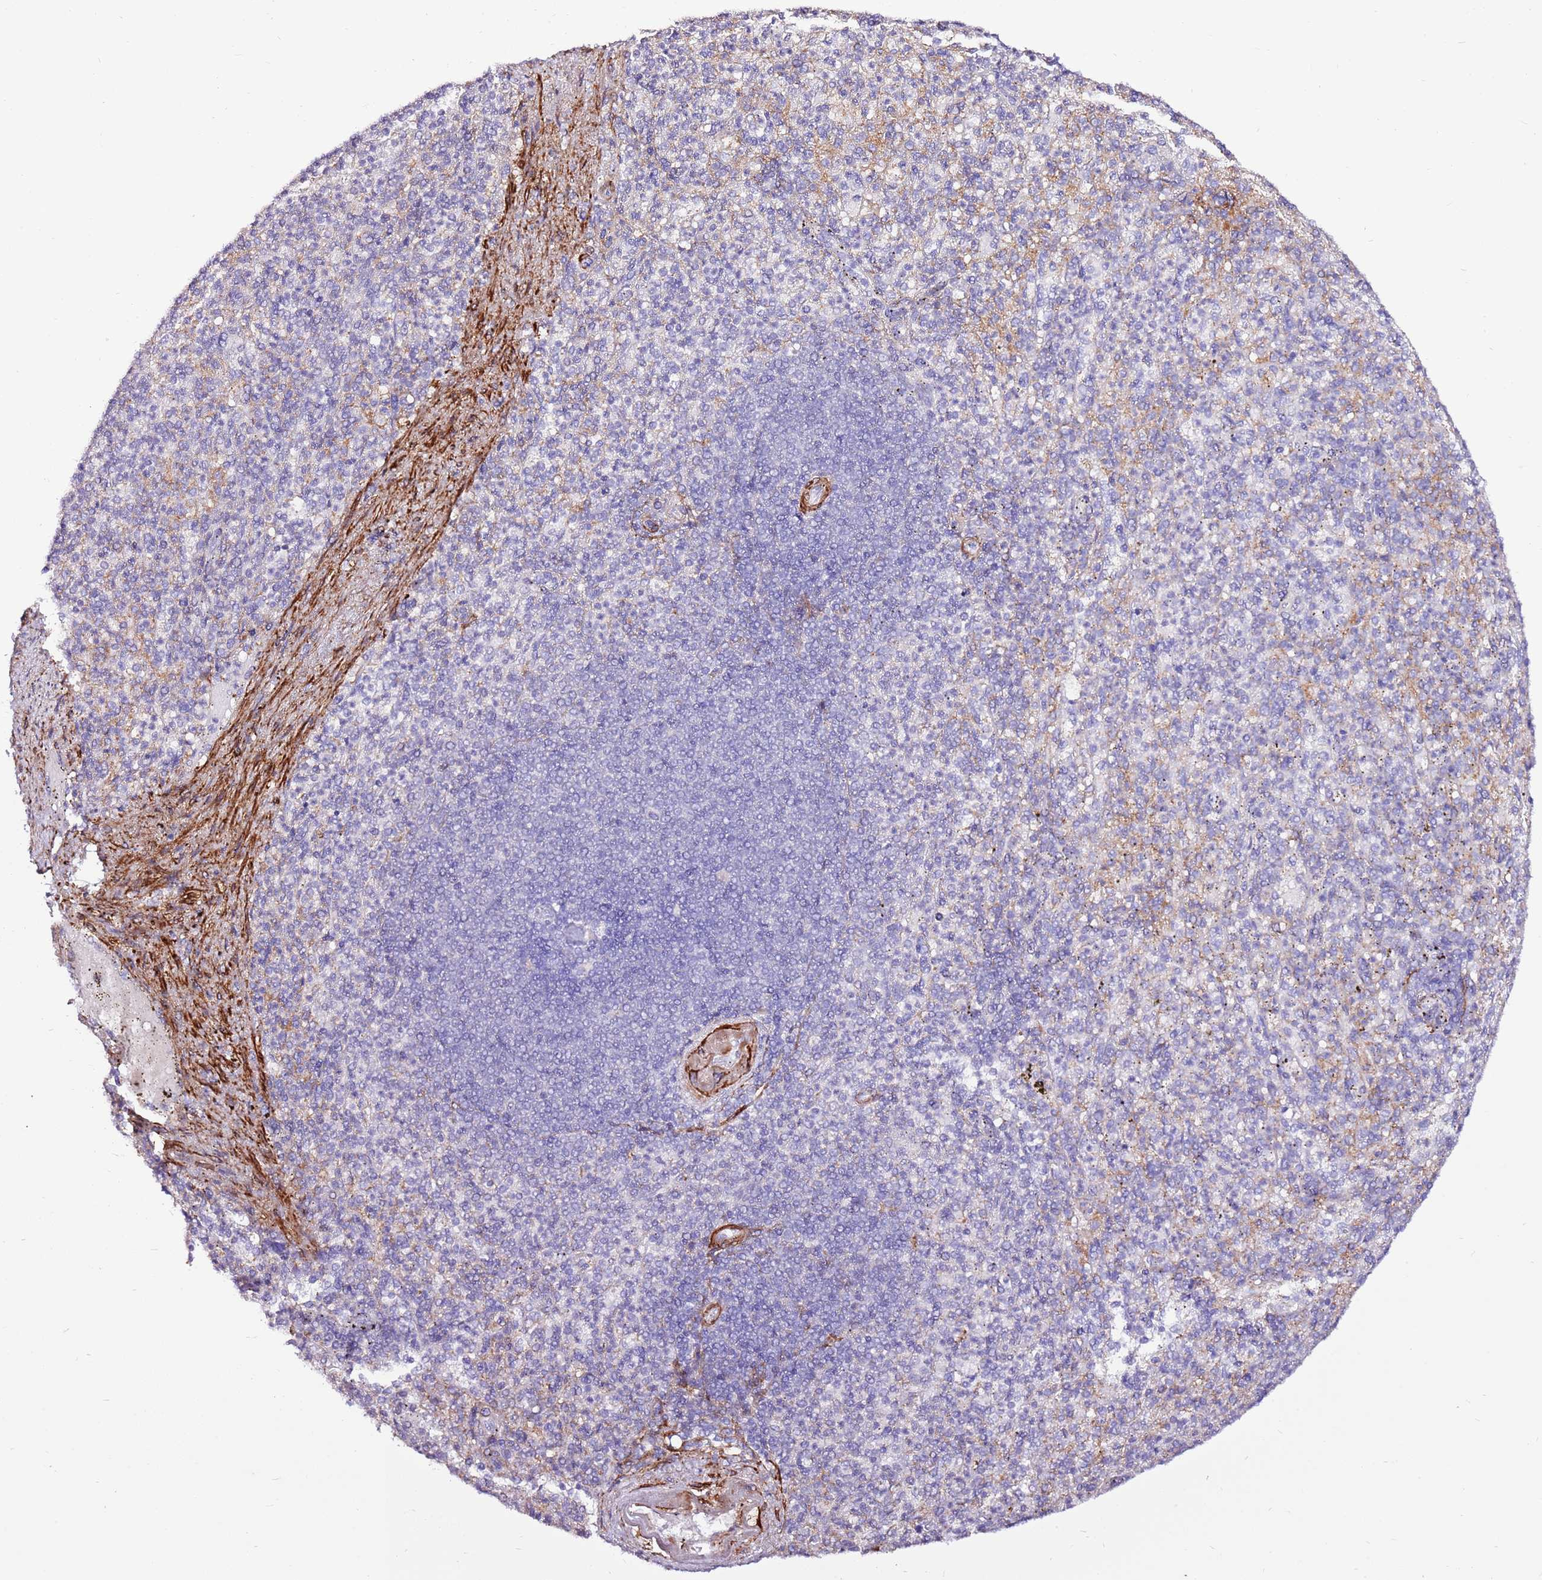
{"staining": {"intensity": "negative", "quantity": "none", "location": "none"}, "tissue": "spleen", "cell_type": "Cells in red pulp", "image_type": "normal", "snomed": [{"axis": "morphology", "description": "Normal tissue, NOS"}, {"axis": "topography", "description": "Spleen"}], "caption": "DAB immunohistochemical staining of normal human spleen displays no significant staining in cells in red pulp. (DAB immunohistochemistry (IHC), high magnification).", "gene": "ART5", "patient": {"sex": "female", "age": 74}}